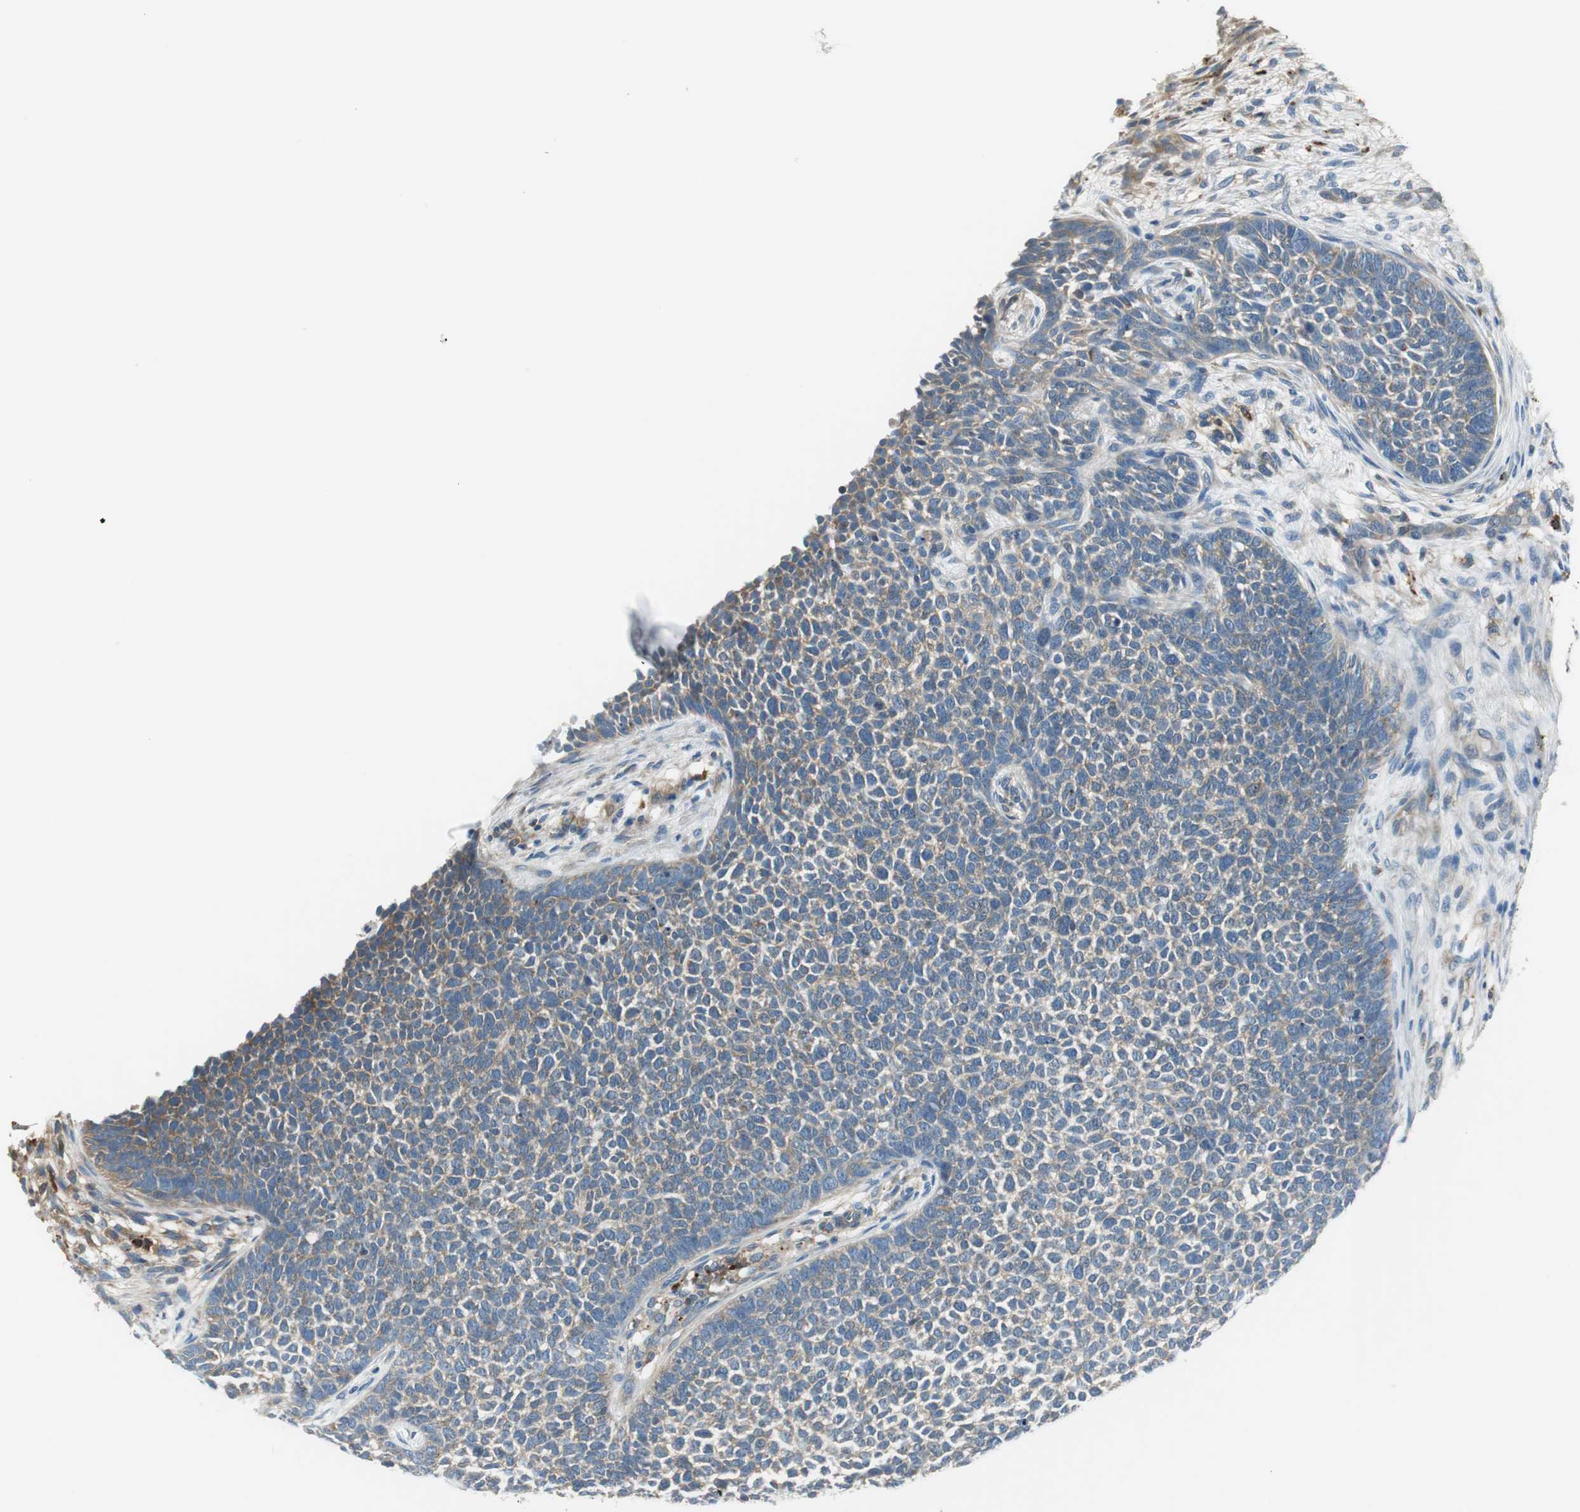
{"staining": {"intensity": "weak", "quantity": ">75%", "location": "cytoplasmic/membranous"}, "tissue": "skin cancer", "cell_type": "Tumor cells", "image_type": "cancer", "snomed": [{"axis": "morphology", "description": "Basal cell carcinoma"}, {"axis": "topography", "description": "Skin"}], "caption": "This photomicrograph displays immunohistochemistry (IHC) staining of human skin cancer, with low weak cytoplasmic/membranous staining in about >75% of tumor cells.", "gene": "NCK1", "patient": {"sex": "female", "age": 84}}